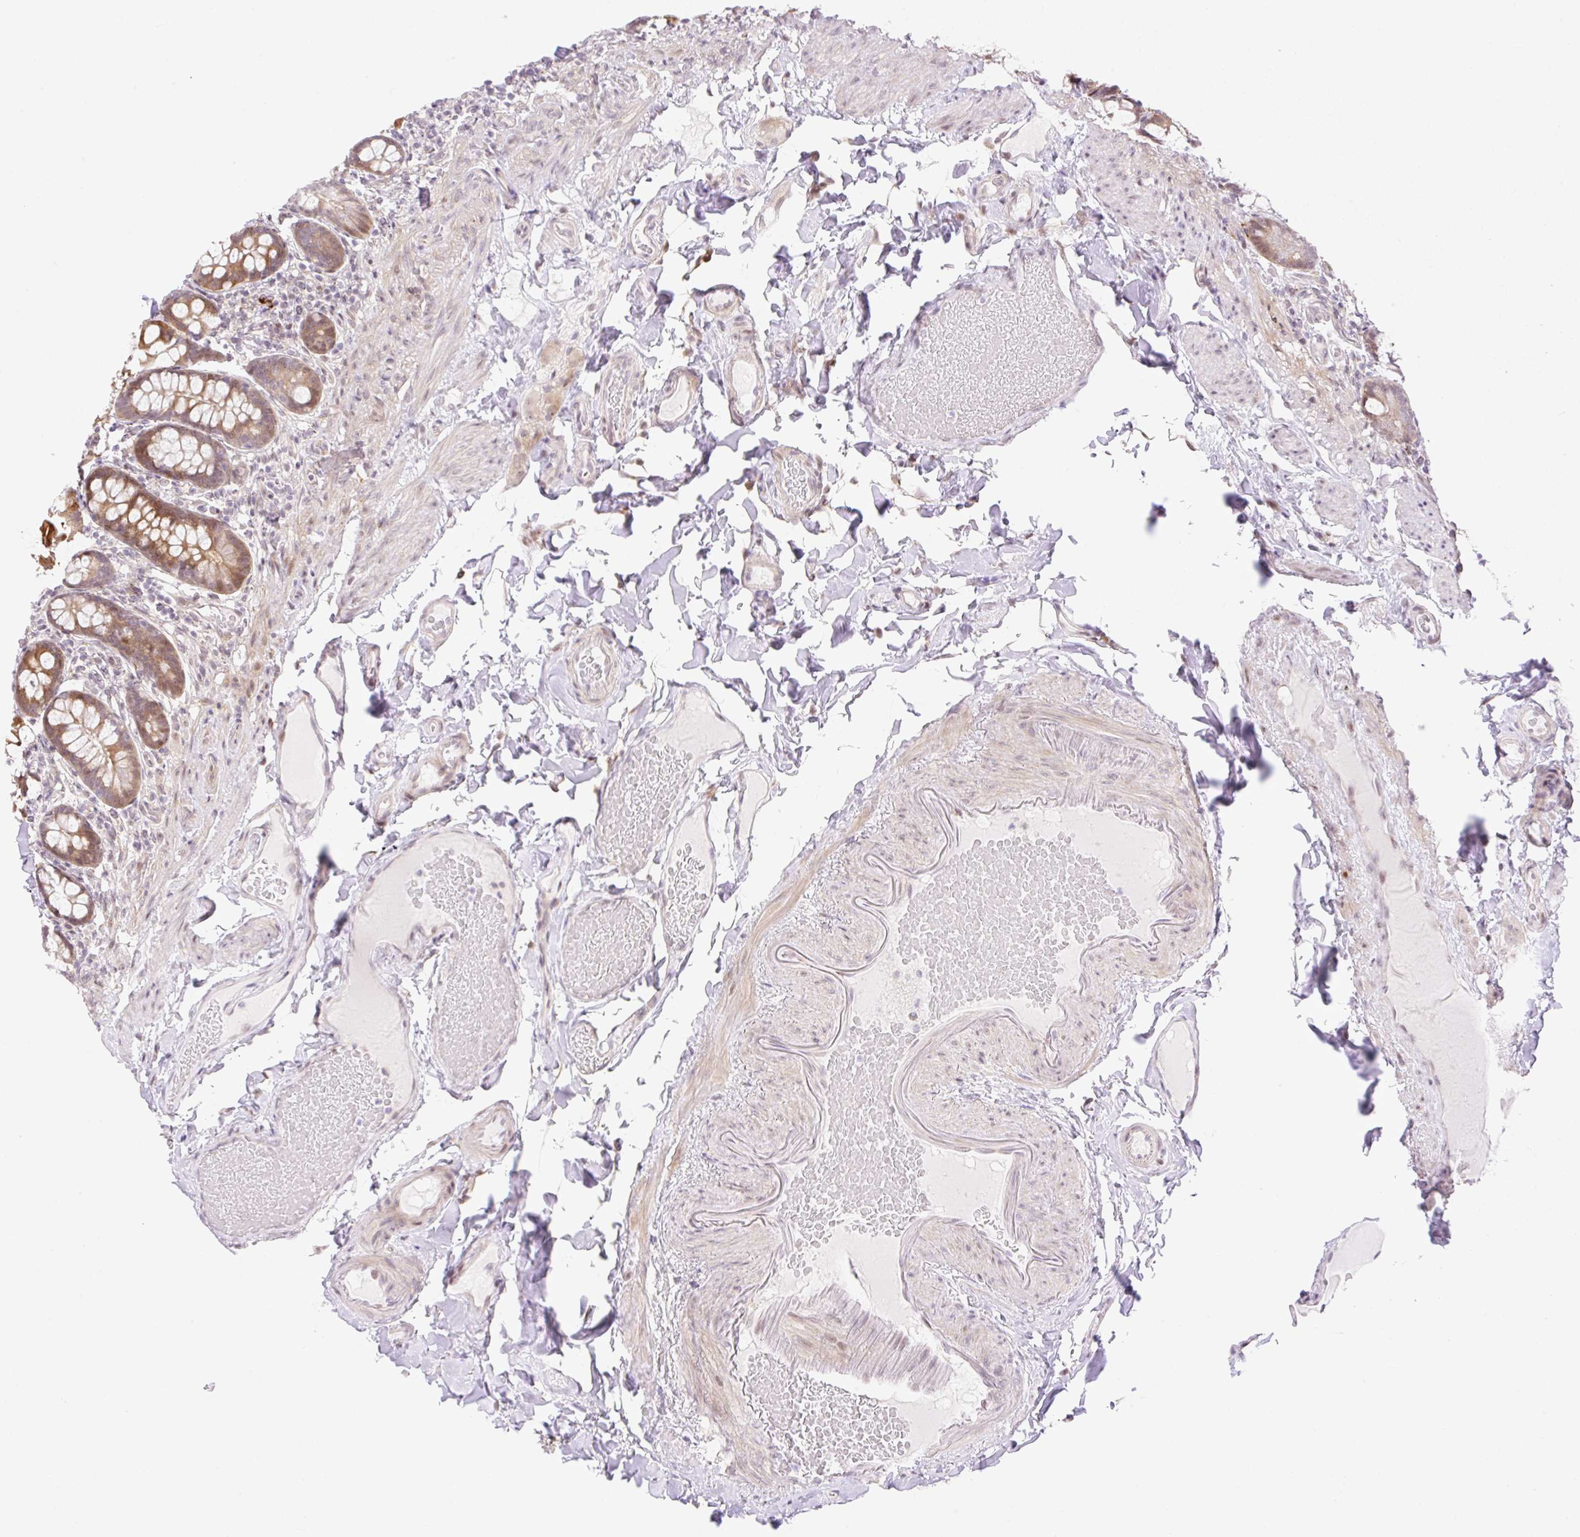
{"staining": {"intensity": "moderate", "quantity": ">75%", "location": "cytoplasmic/membranous,nuclear"}, "tissue": "small intestine", "cell_type": "Glandular cells", "image_type": "normal", "snomed": [{"axis": "morphology", "description": "Normal tissue, NOS"}, {"axis": "topography", "description": "Small intestine"}], "caption": "Immunohistochemical staining of benign human small intestine demonstrates medium levels of moderate cytoplasmic/membranous,nuclear expression in approximately >75% of glandular cells. (Brightfield microscopy of DAB IHC at high magnification).", "gene": "ENSG00000264668", "patient": {"sex": "male", "age": 70}}